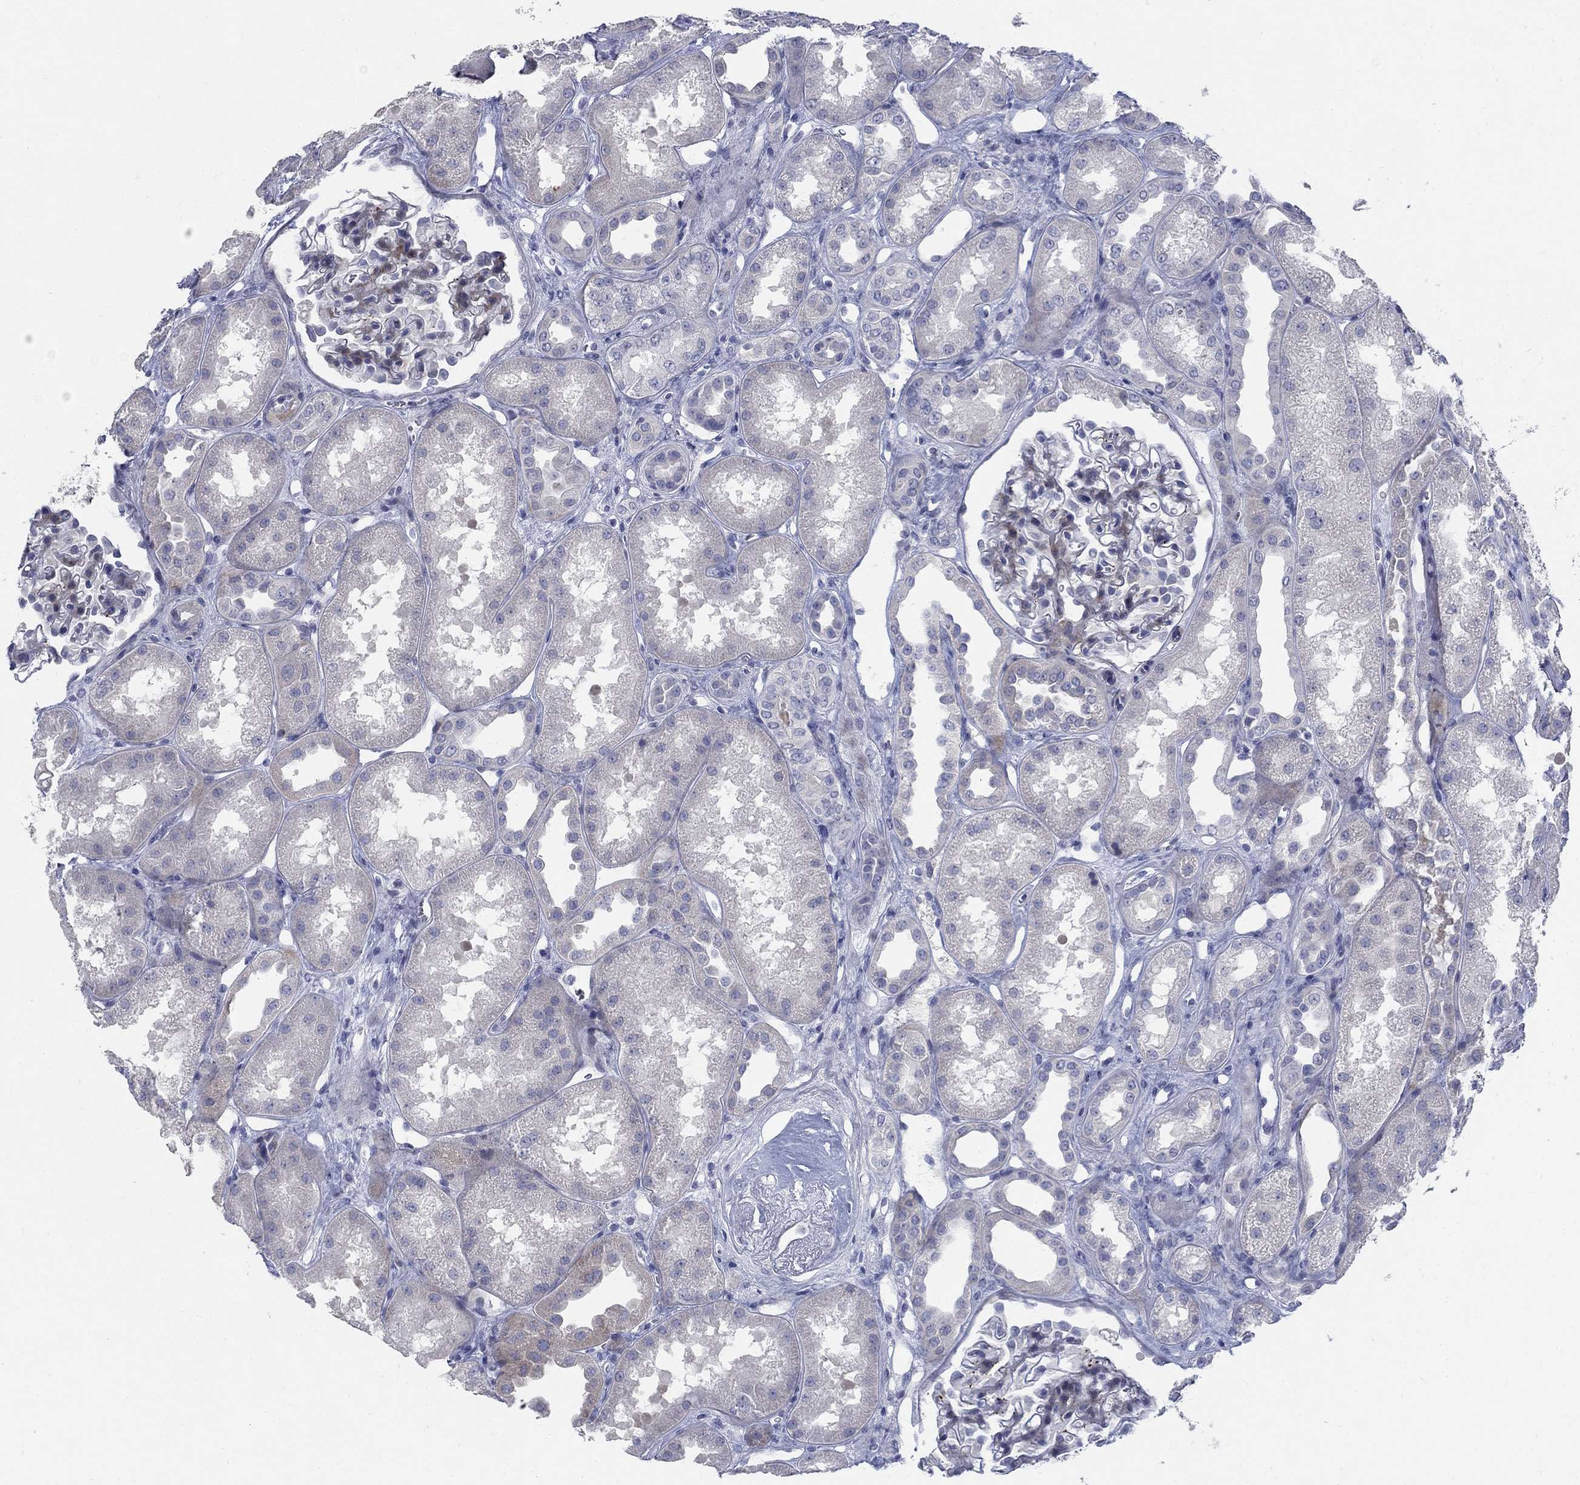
{"staining": {"intensity": "negative", "quantity": "none", "location": "none"}, "tissue": "kidney", "cell_type": "Cells in glomeruli", "image_type": "normal", "snomed": [{"axis": "morphology", "description": "Normal tissue, NOS"}, {"axis": "topography", "description": "Kidney"}], "caption": "Cells in glomeruli show no significant protein positivity in benign kidney. Nuclei are stained in blue.", "gene": "DNER", "patient": {"sex": "male", "age": 61}}